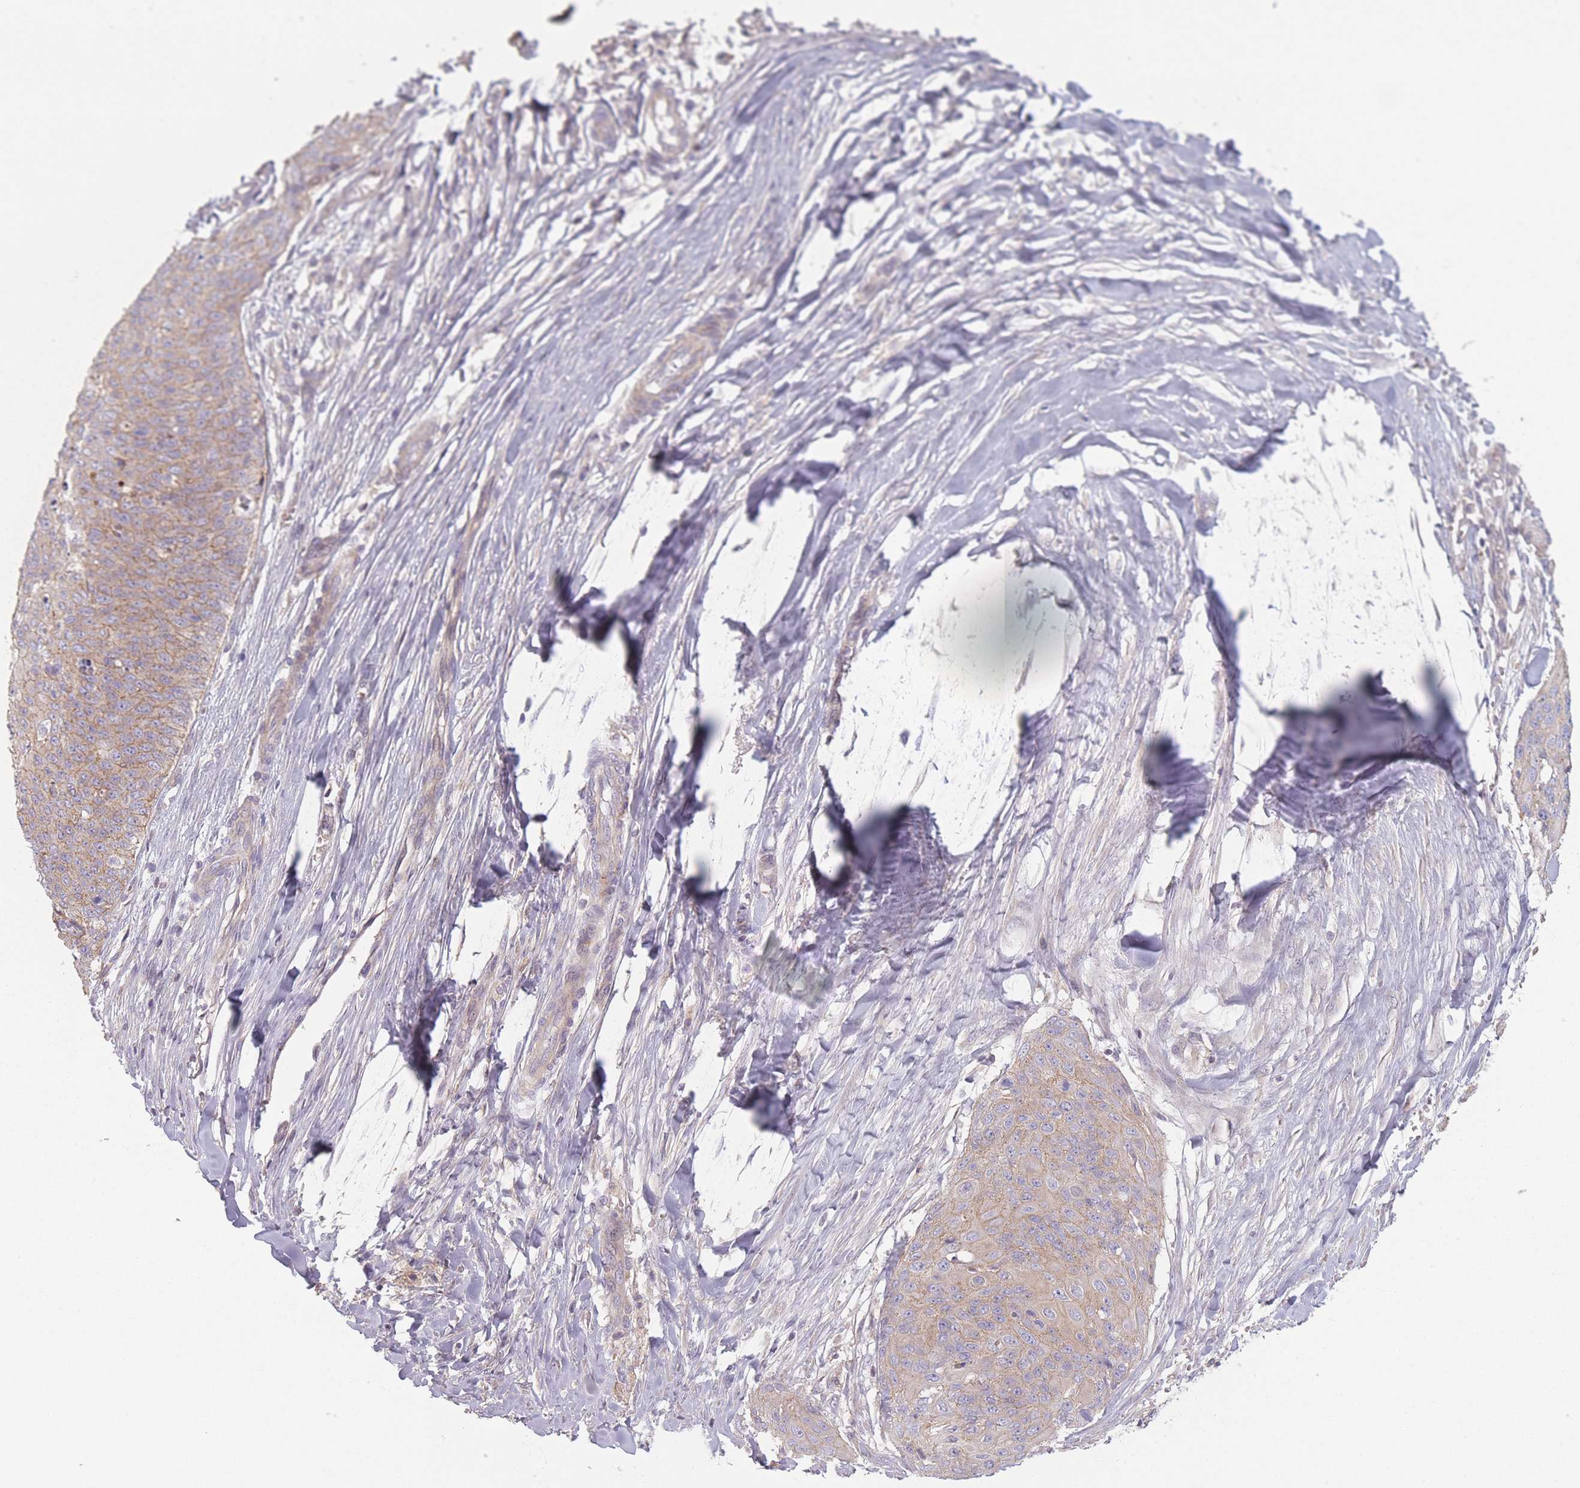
{"staining": {"intensity": "weak", "quantity": ">75%", "location": "cytoplasmic/membranous"}, "tissue": "skin cancer", "cell_type": "Tumor cells", "image_type": "cancer", "snomed": [{"axis": "morphology", "description": "Squamous cell carcinoma, NOS"}, {"axis": "topography", "description": "Skin"}, {"axis": "topography", "description": "Vulva"}], "caption": "Protein expression analysis of skin cancer (squamous cell carcinoma) shows weak cytoplasmic/membranous expression in about >75% of tumor cells.", "gene": "NT5DC2", "patient": {"sex": "female", "age": 85}}